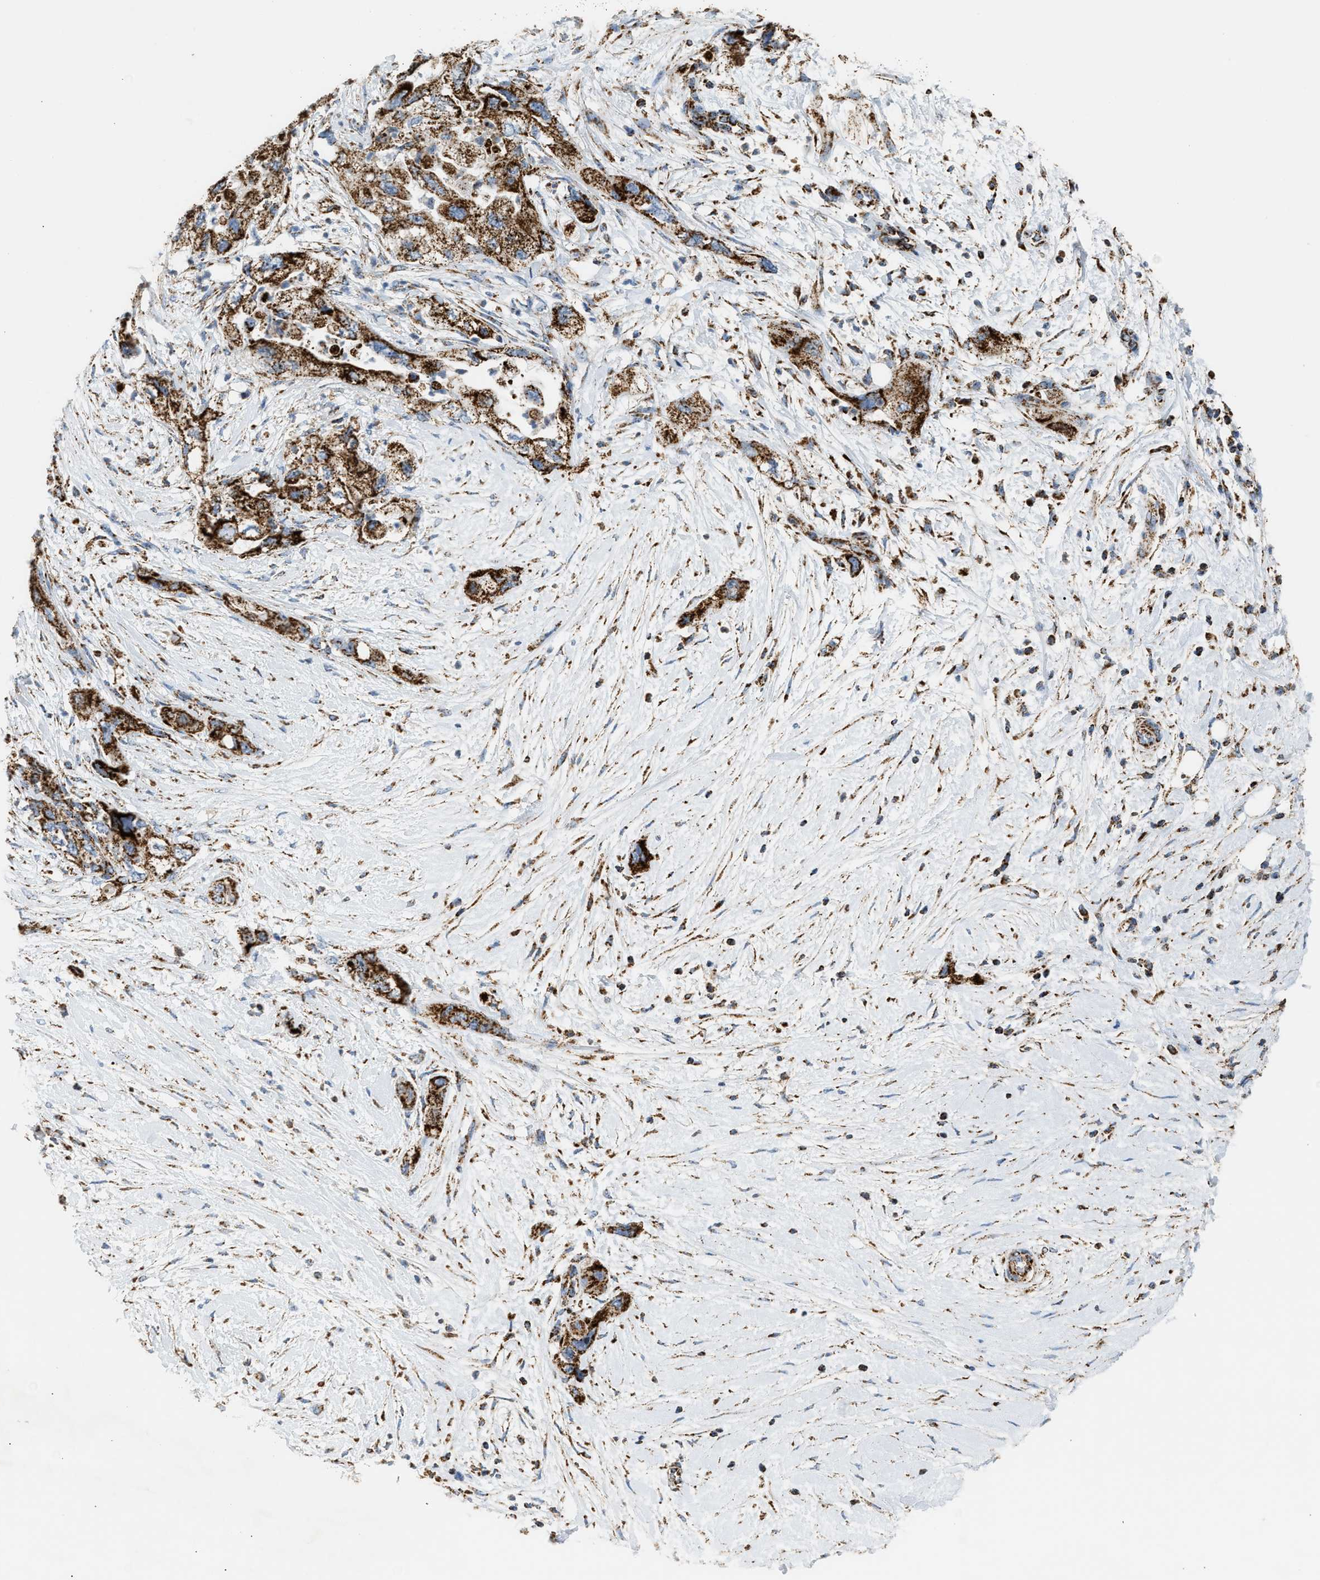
{"staining": {"intensity": "strong", "quantity": ">75%", "location": "cytoplasmic/membranous"}, "tissue": "pancreatic cancer", "cell_type": "Tumor cells", "image_type": "cancer", "snomed": [{"axis": "morphology", "description": "Adenocarcinoma, NOS"}, {"axis": "topography", "description": "Pancreas"}], "caption": "Immunohistochemical staining of pancreatic cancer demonstrates strong cytoplasmic/membranous protein staining in about >75% of tumor cells.", "gene": "OGDH", "patient": {"sex": "female", "age": 73}}